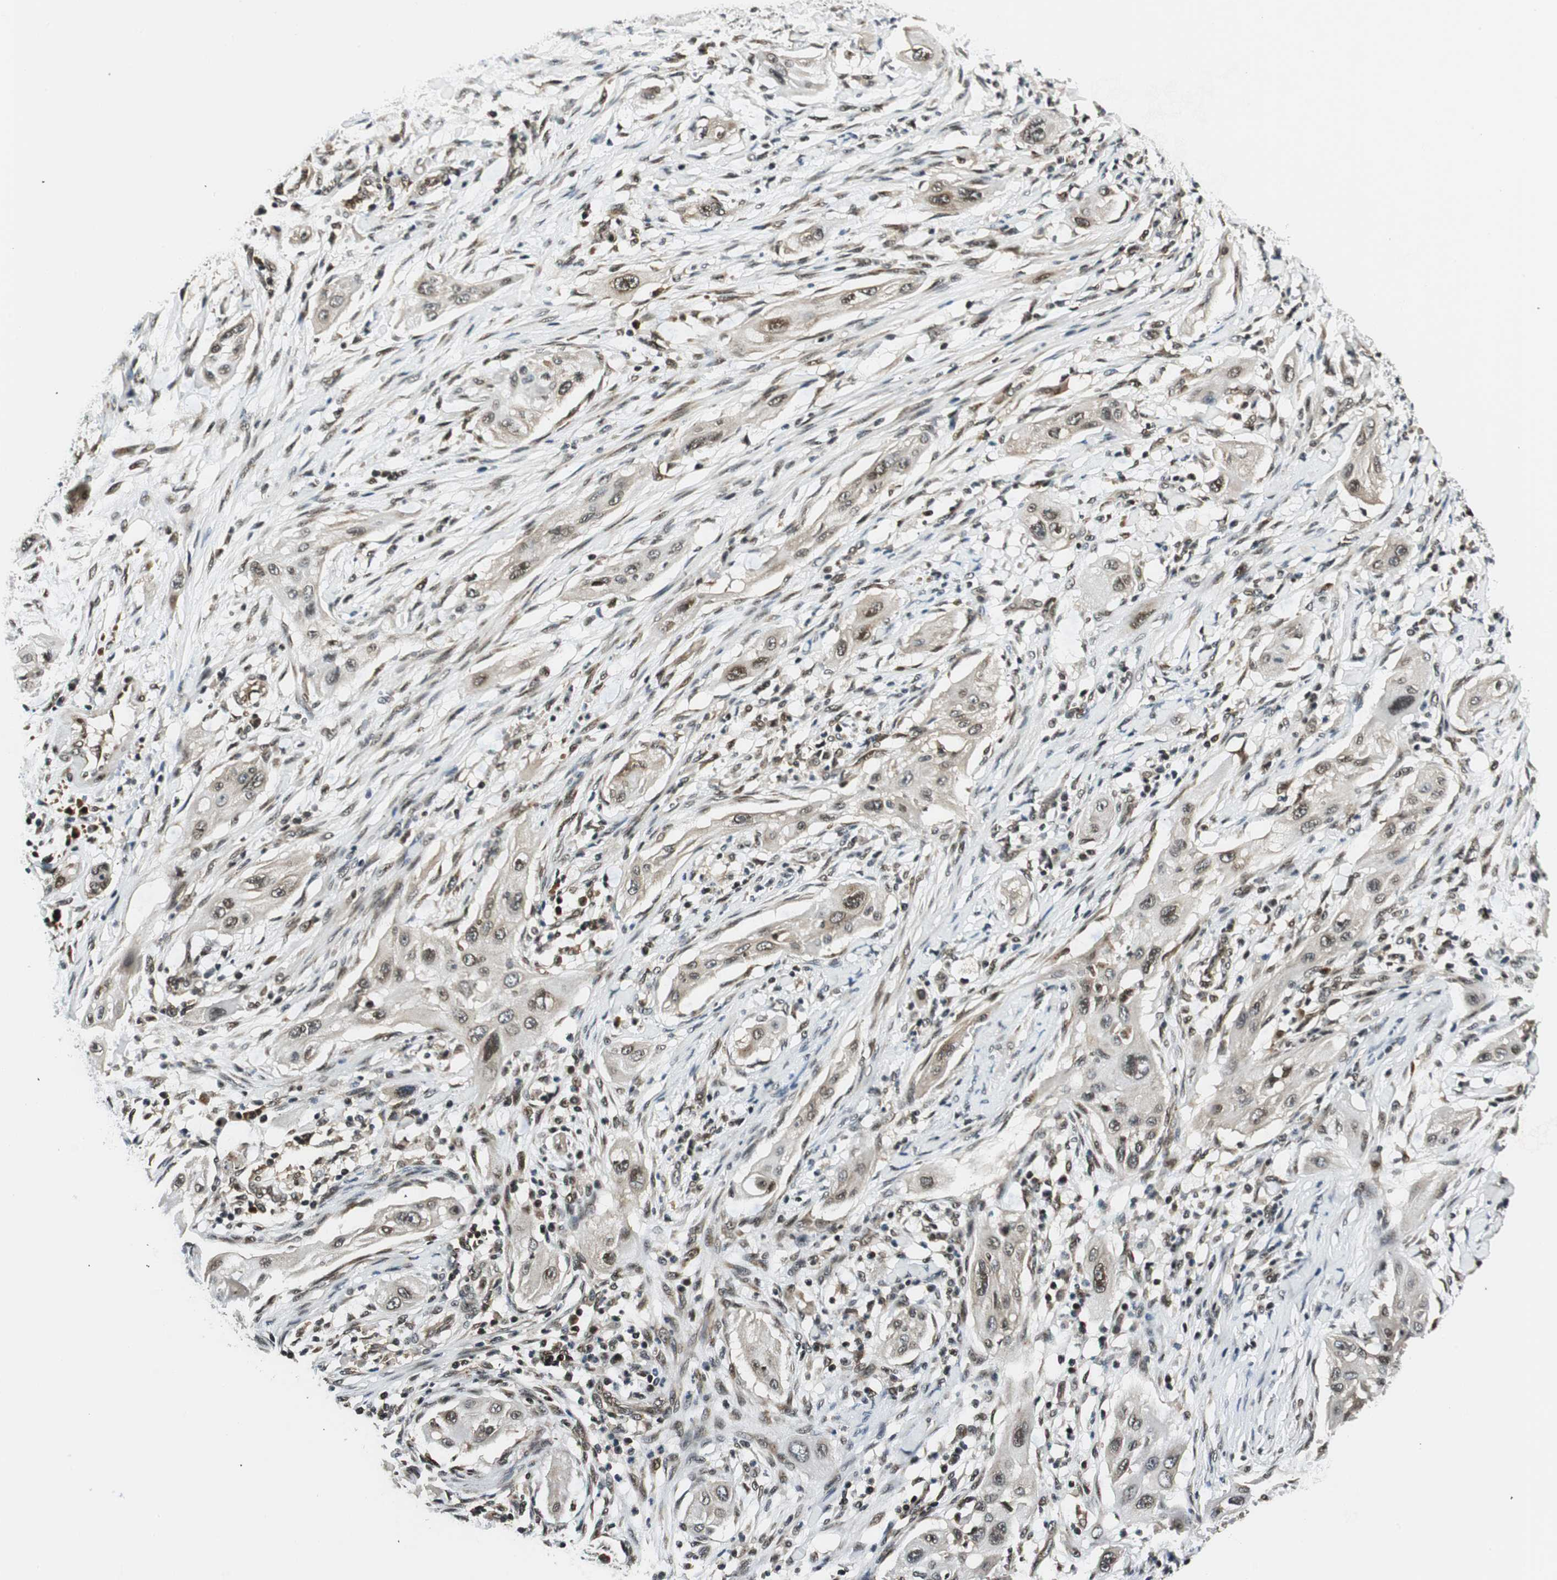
{"staining": {"intensity": "weak", "quantity": ">75%", "location": "cytoplasmic/membranous,nuclear"}, "tissue": "lung cancer", "cell_type": "Tumor cells", "image_type": "cancer", "snomed": [{"axis": "morphology", "description": "Squamous cell carcinoma, NOS"}, {"axis": "topography", "description": "Lung"}], "caption": "Human squamous cell carcinoma (lung) stained with a protein marker demonstrates weak staining in tumor cells.", "gene": "RING1", "patient": {"sex": "female", "age": 47}}